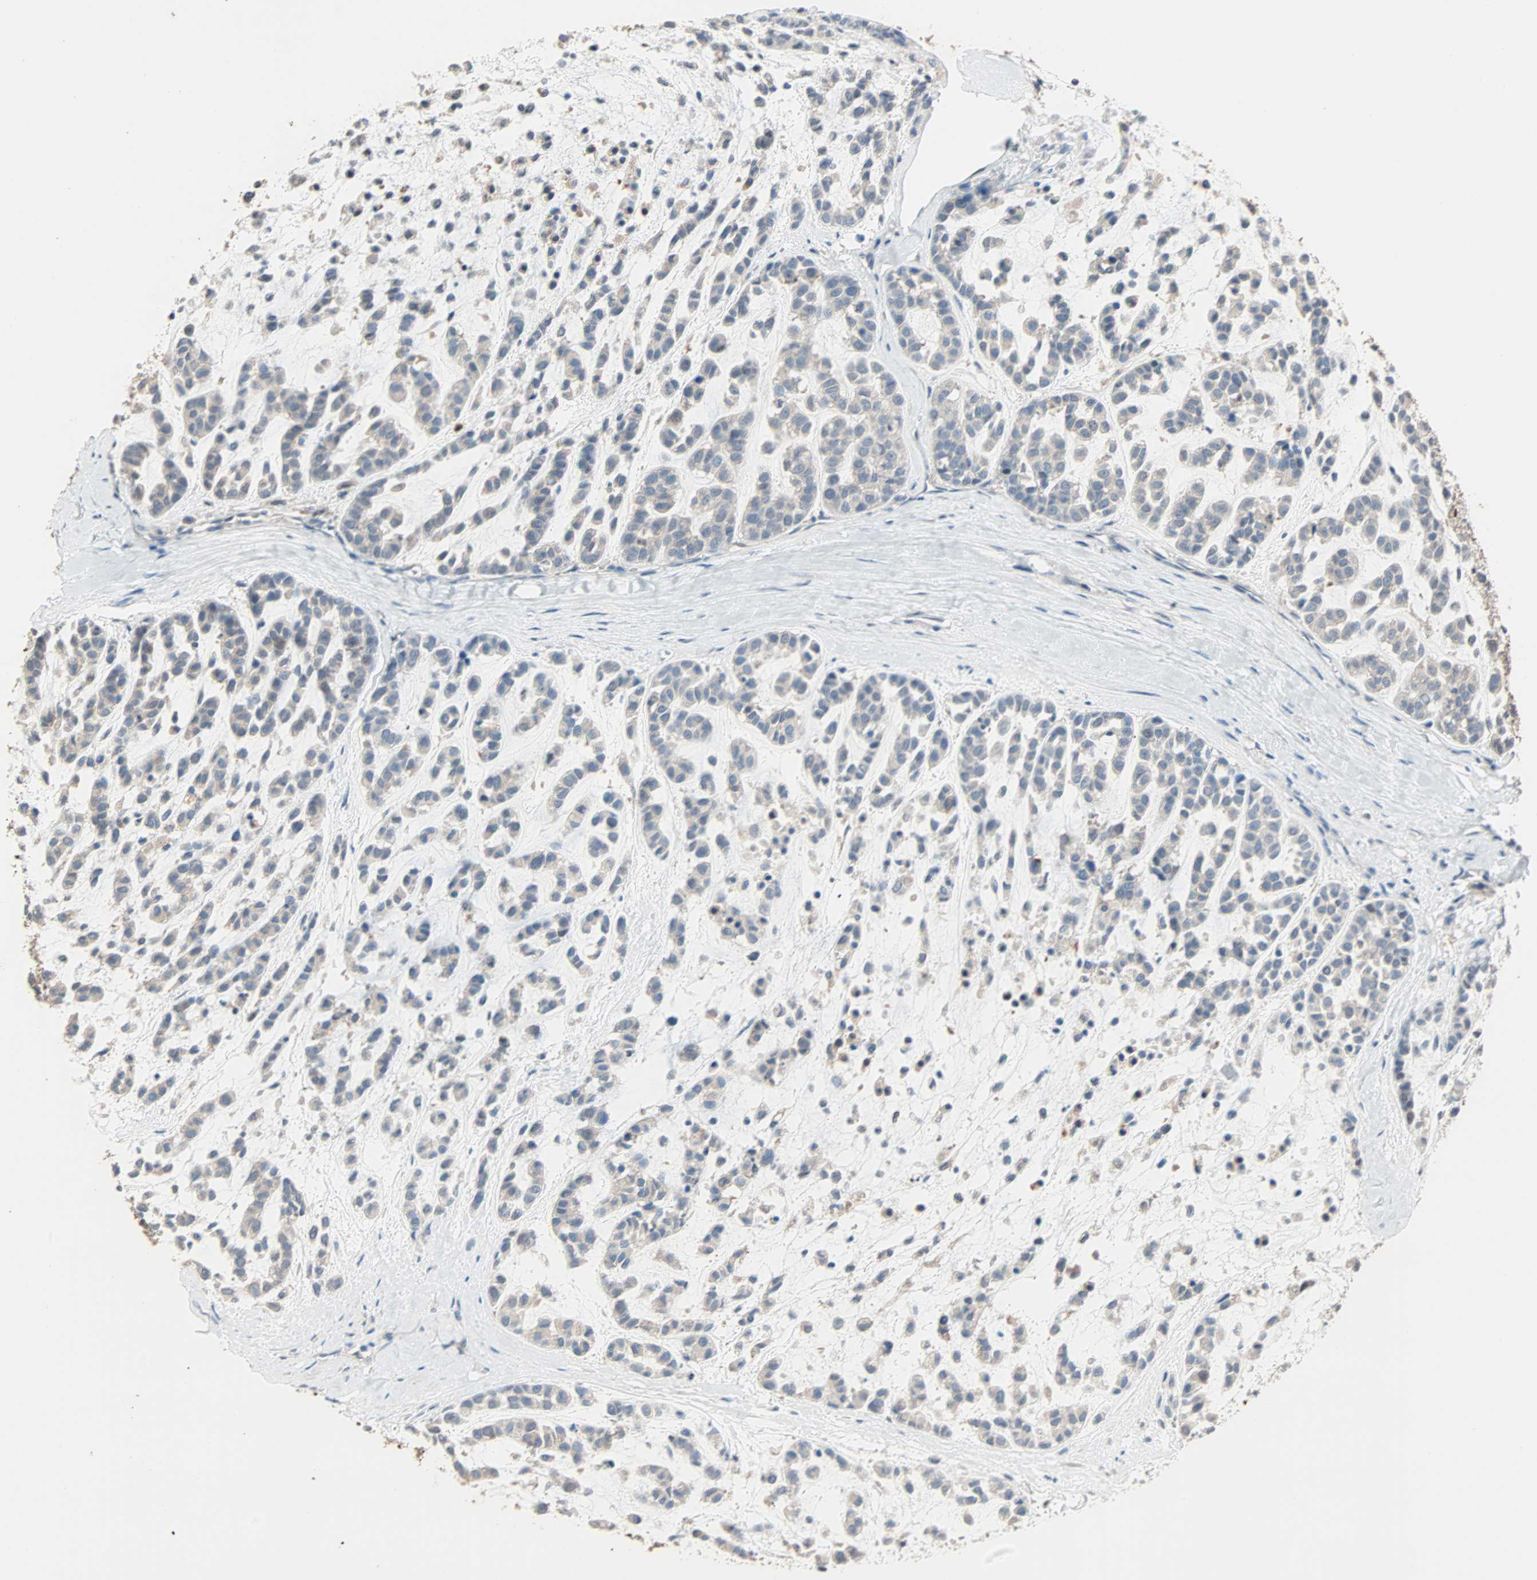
{"staining": {"intensity": "weak", "quantity": "25%-75%", "location": "cytoplasmic/membranous"}, "tissue": "head and neck cancer", "cell_type": "Tumor cells", "image_type": "cancer", "snomed": [{"axis": "morphology", "description": "Adenocarcinoma, NOS"}, {"axis": "morphology", "description": "Adenoma, NOS"}, {"axis": "topography", "description": "Head-Neck"}], "caption": "Immunohistochemical staining of head and neck cancer exhibits low levels of weak cytoplasmic/membranous protein positivity in approximately 25%-75% of tumor cells.", "gene": "PRDX1", "patient": {"sex": "female", "age": 55}}